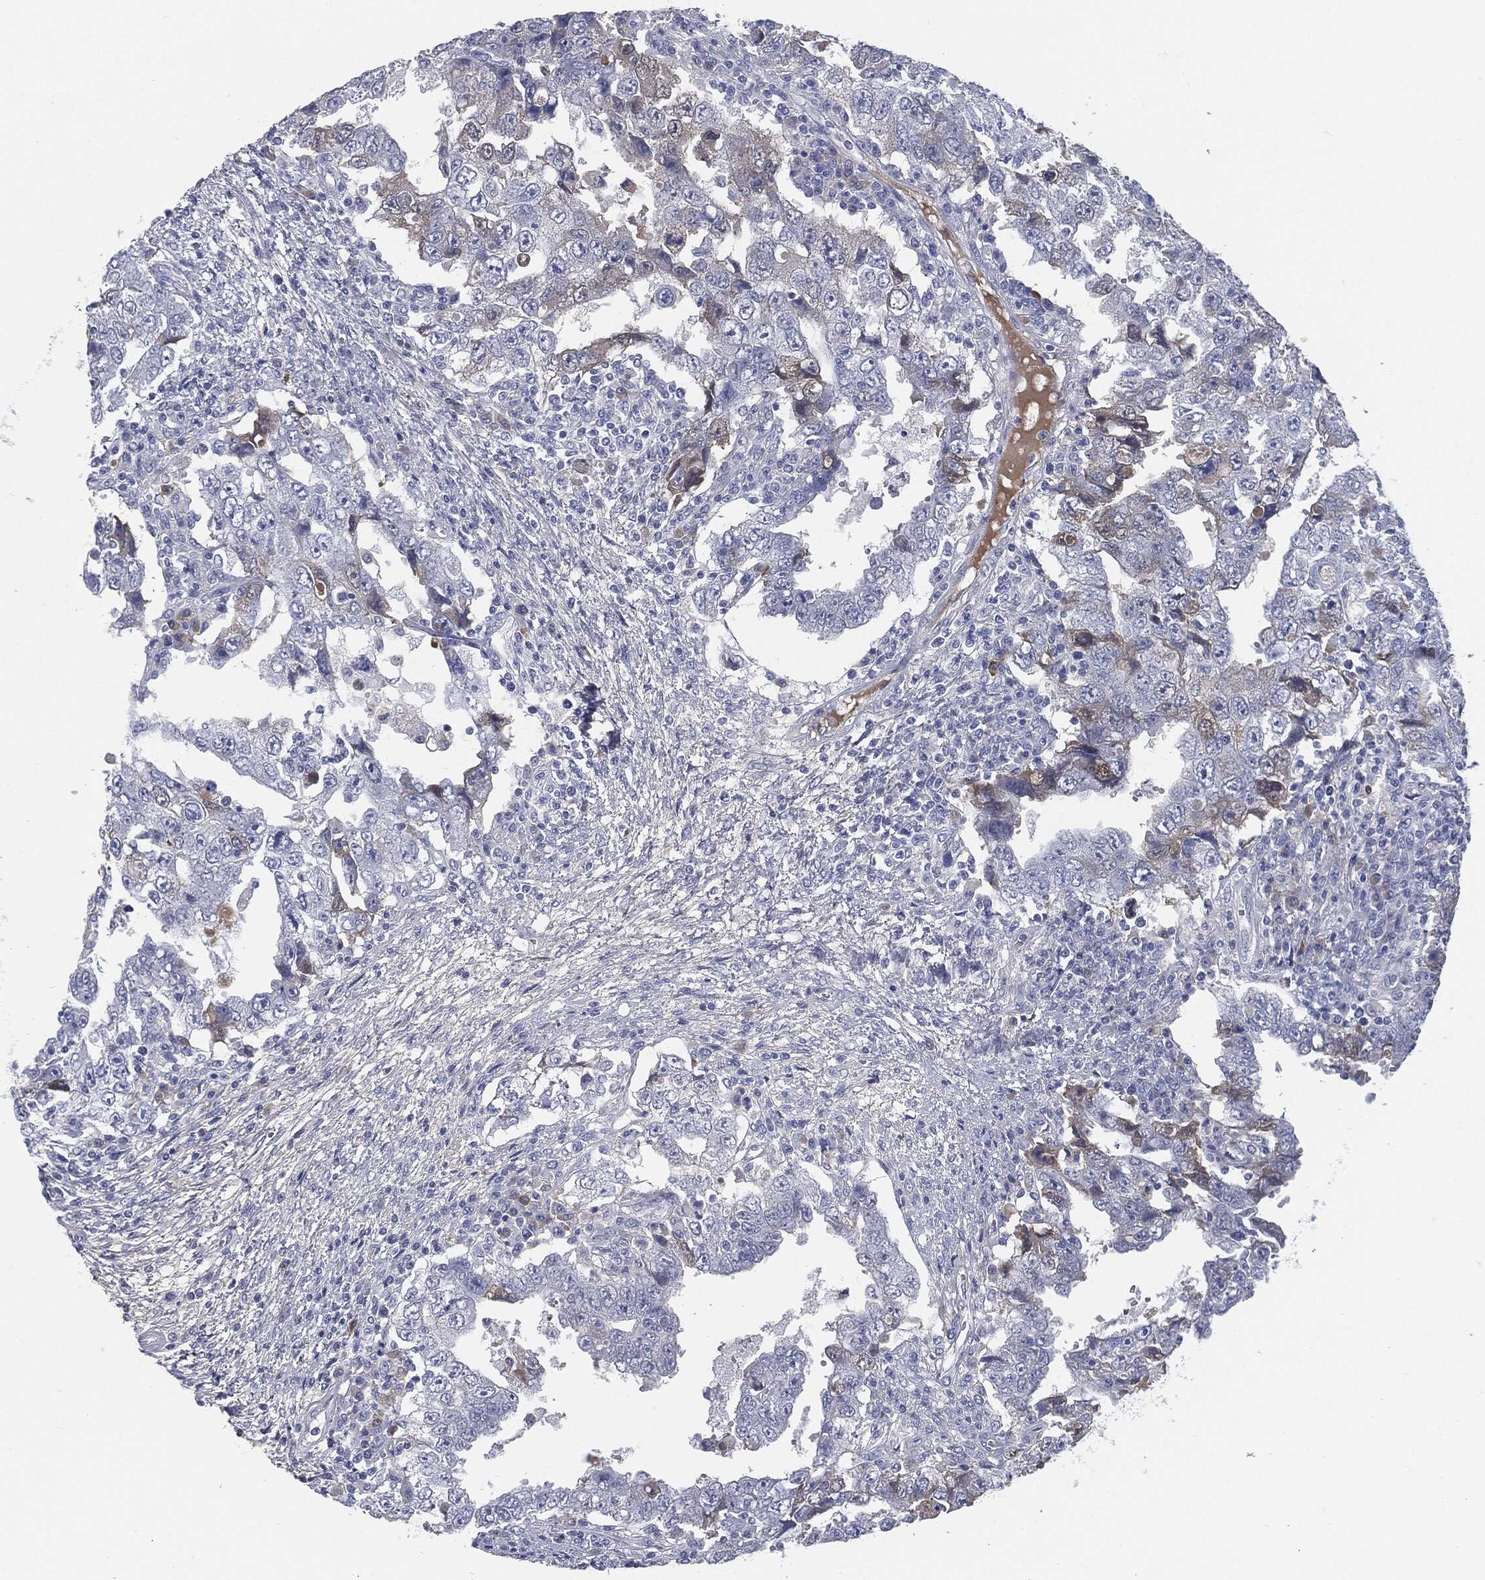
{"staining": {"intensity": "negative", "quantity": "none", "location": "none"}, "tissue": "testis cancer", "cell_type": "Tumor cells", "image_type": "cancer", "snomed": [{"axis": "morphology", "description": "Carcinoma, Embryonal, NOS"}, {"axis": "topography", "description": "Testis"}], "caption": "IHC of testis embryonal carcinoma exhibits no expression in tumor cells.", "gene": "MST1", "patient": {"sex": "male", "age": 26}}